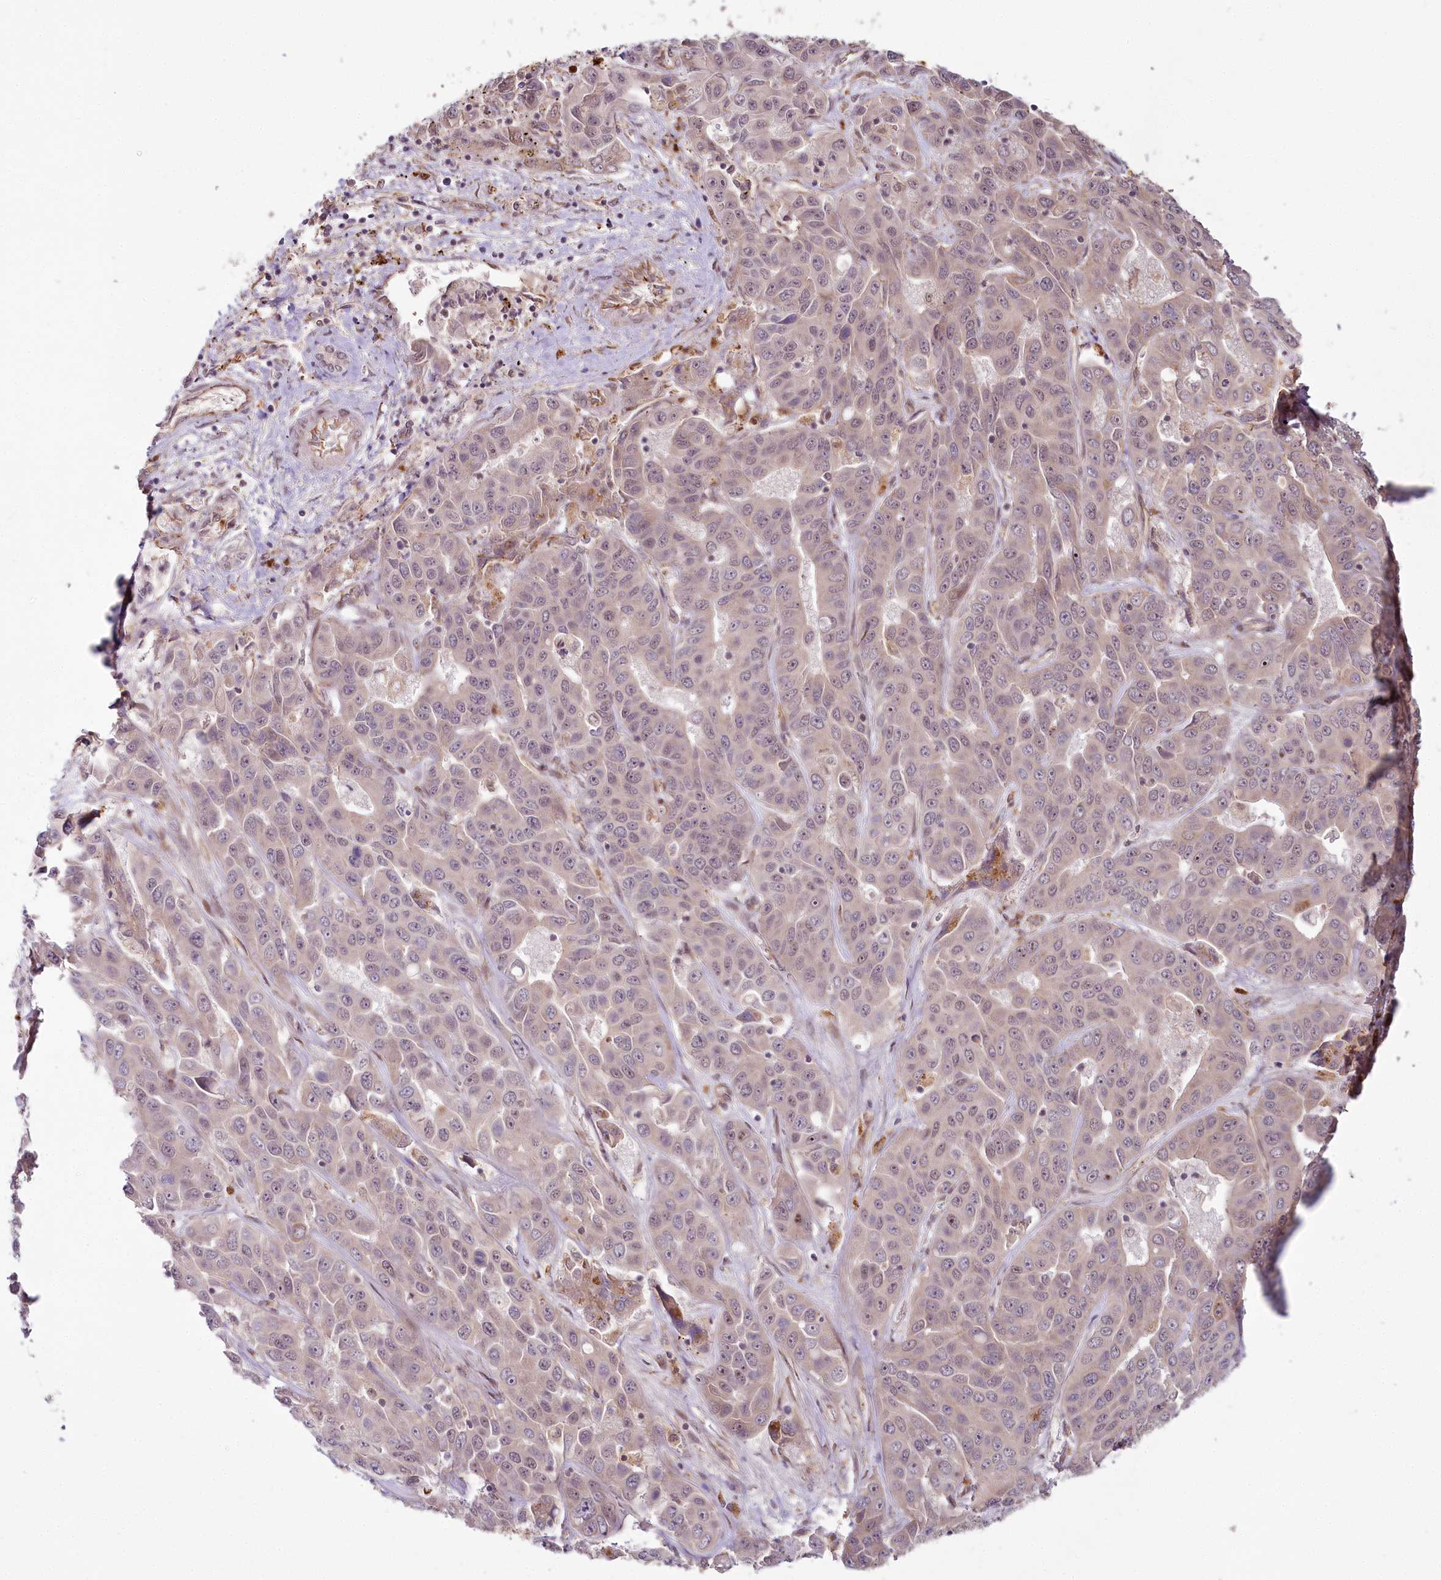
{"staining": {"intensity": "weak", "quantity": "<25%", "location": "nuclear"}, "tissue": "liver cancer", "cell_type": "Tumor cells", "image_type": "cancer", "snomed": [{"axis": "morphology", "description": "Cholangiocarcinoma"}, {"axis": "topography", "description": "Liver"}], "caption": "Tumor cells show no significant expression in liver cancer (cholangiocarcinoma). The staining is performed using DAB (3,3'-diaminobenzidine) brown chromogen with nuclei counter-stained in using hematoxylin.", "gene": "ALKBH8", "patient": {"sex": "female", "age": 52}}